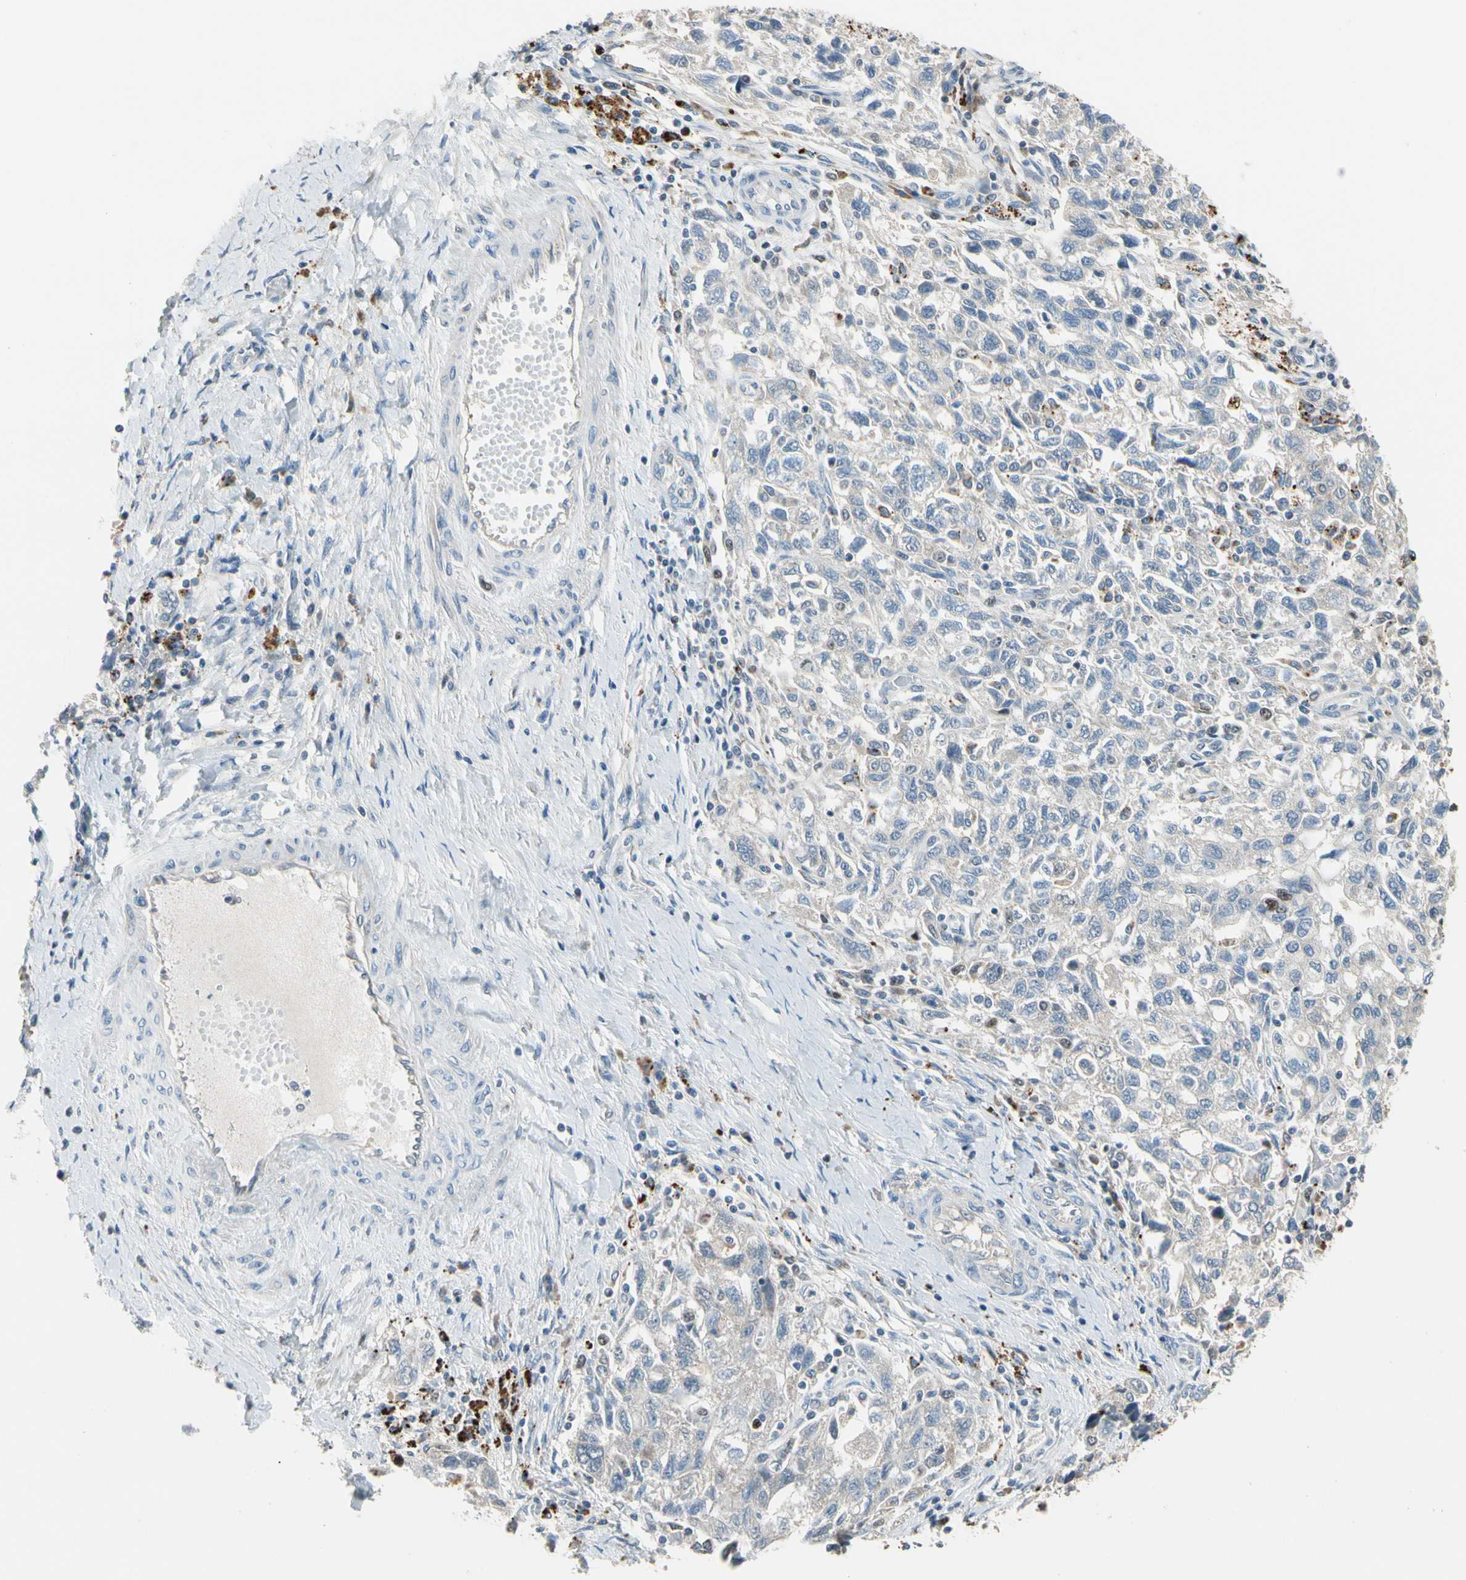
{"staining": {"intensity": "negative", "quantity": "none", "location": "none"}, "tissue": "ovarian cancer", "cell_type": "Tumor cells", "image_type": "cancer", "snomed": [{"axis": "morphology", "description": "Carcinoma, NOS"}, {"axis": "morphology", "description": "Cystadenocarcinoma, serous, NOS"}, {"axis": "topography", "description": "Ovary"}], "caption": "Tumor cells are negative for brown protein staining in ovarian cancer. (Immunohistochemistry, brightfield microscopy, high magnification).", "gene": "ZKSCAN4", "patient": {"sex": "female", "age": 69}}